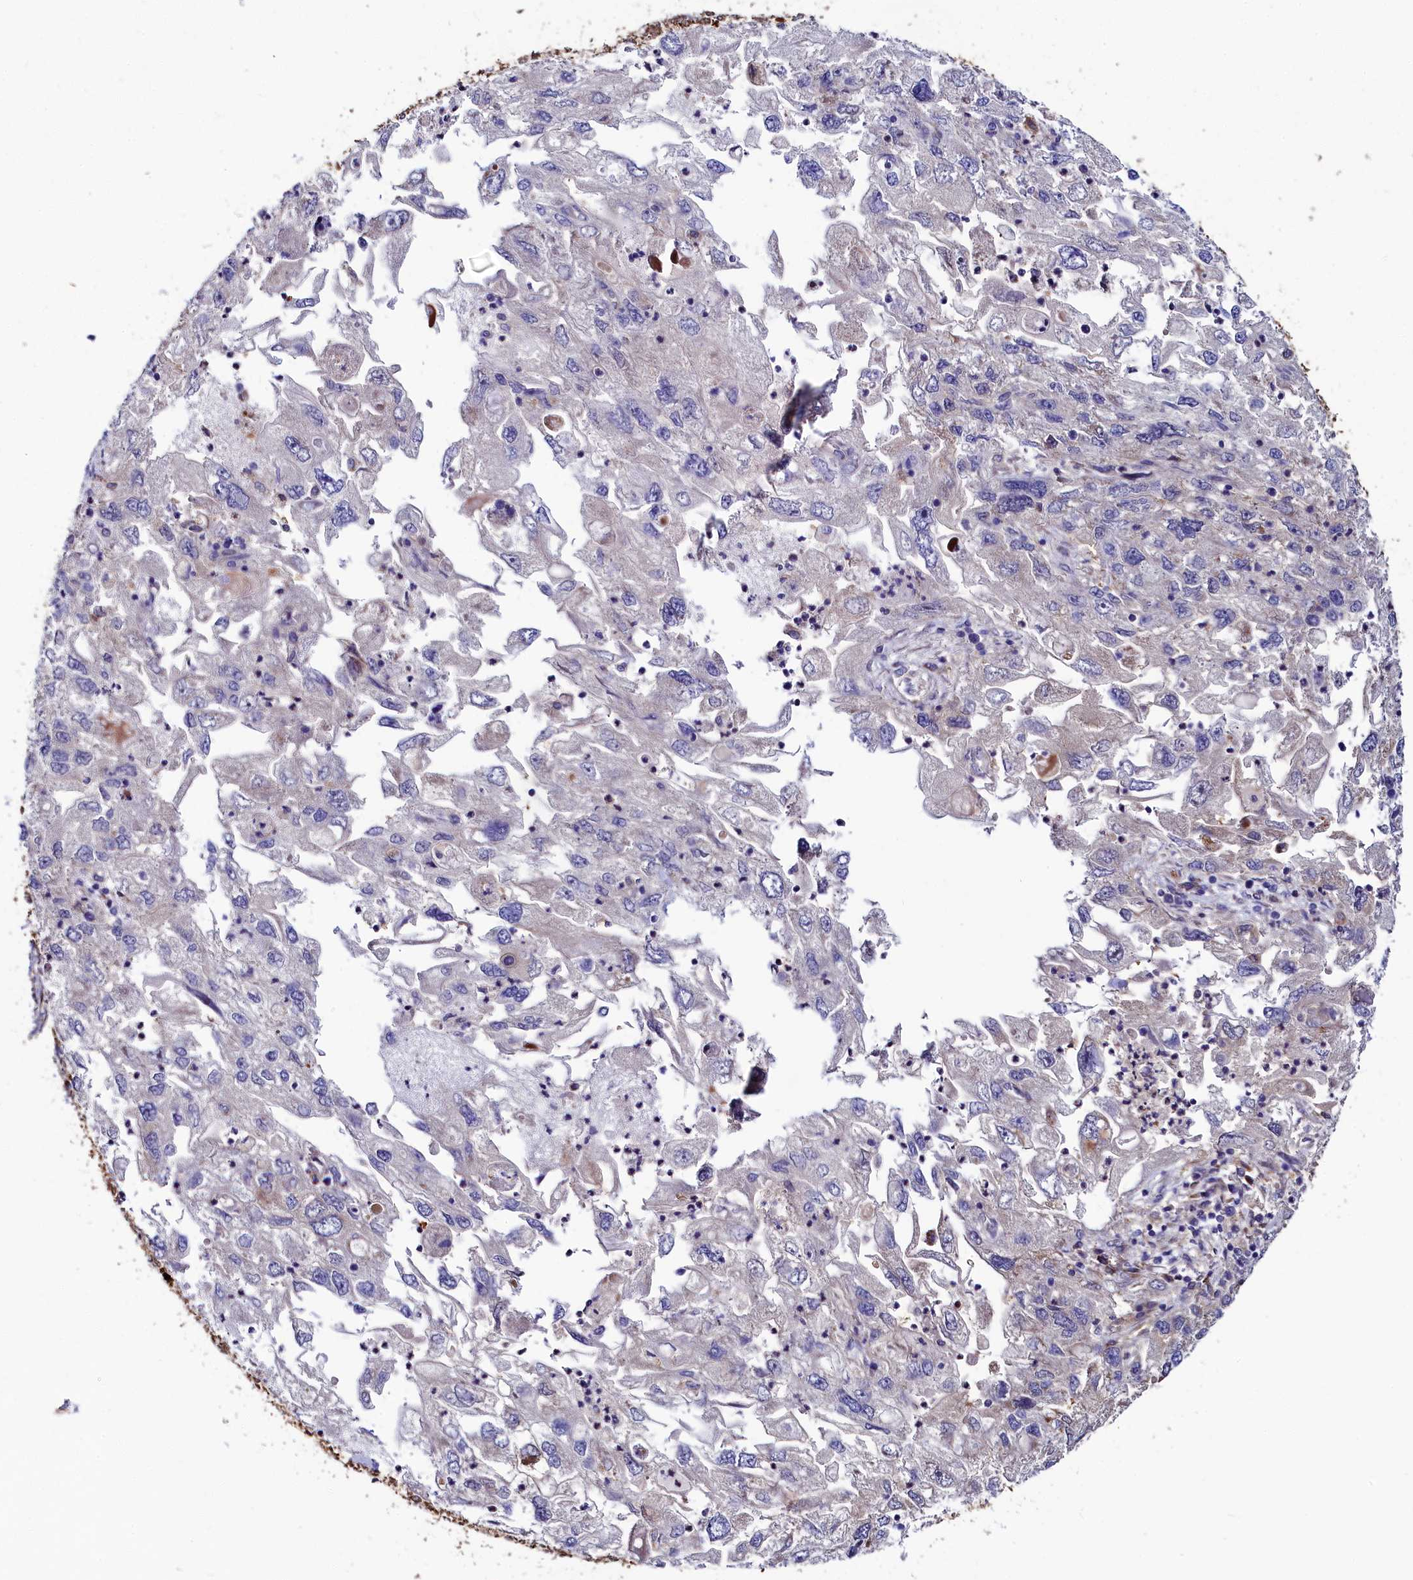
{"staining": {"intensity": "negative", "quantity": "none", "location": "none"}, "tissue": "endometrial cancer", "cell_type": "Tumor cells", "image_type": "cancer", "snomed": [{"axis": "morphology", "description": "Adenocarcinoma, NOS"}, {"axis": "topography", "description": "Endometrium"}], "caption": "A high-resolution micrograph shows immunohistochemistry (IHC) staining of adenocarcinoma (endometrial), which shows no significant expression in tumor cells.", "gene": "ASTE1", "patient": {"sex": "female", "age": 49}}